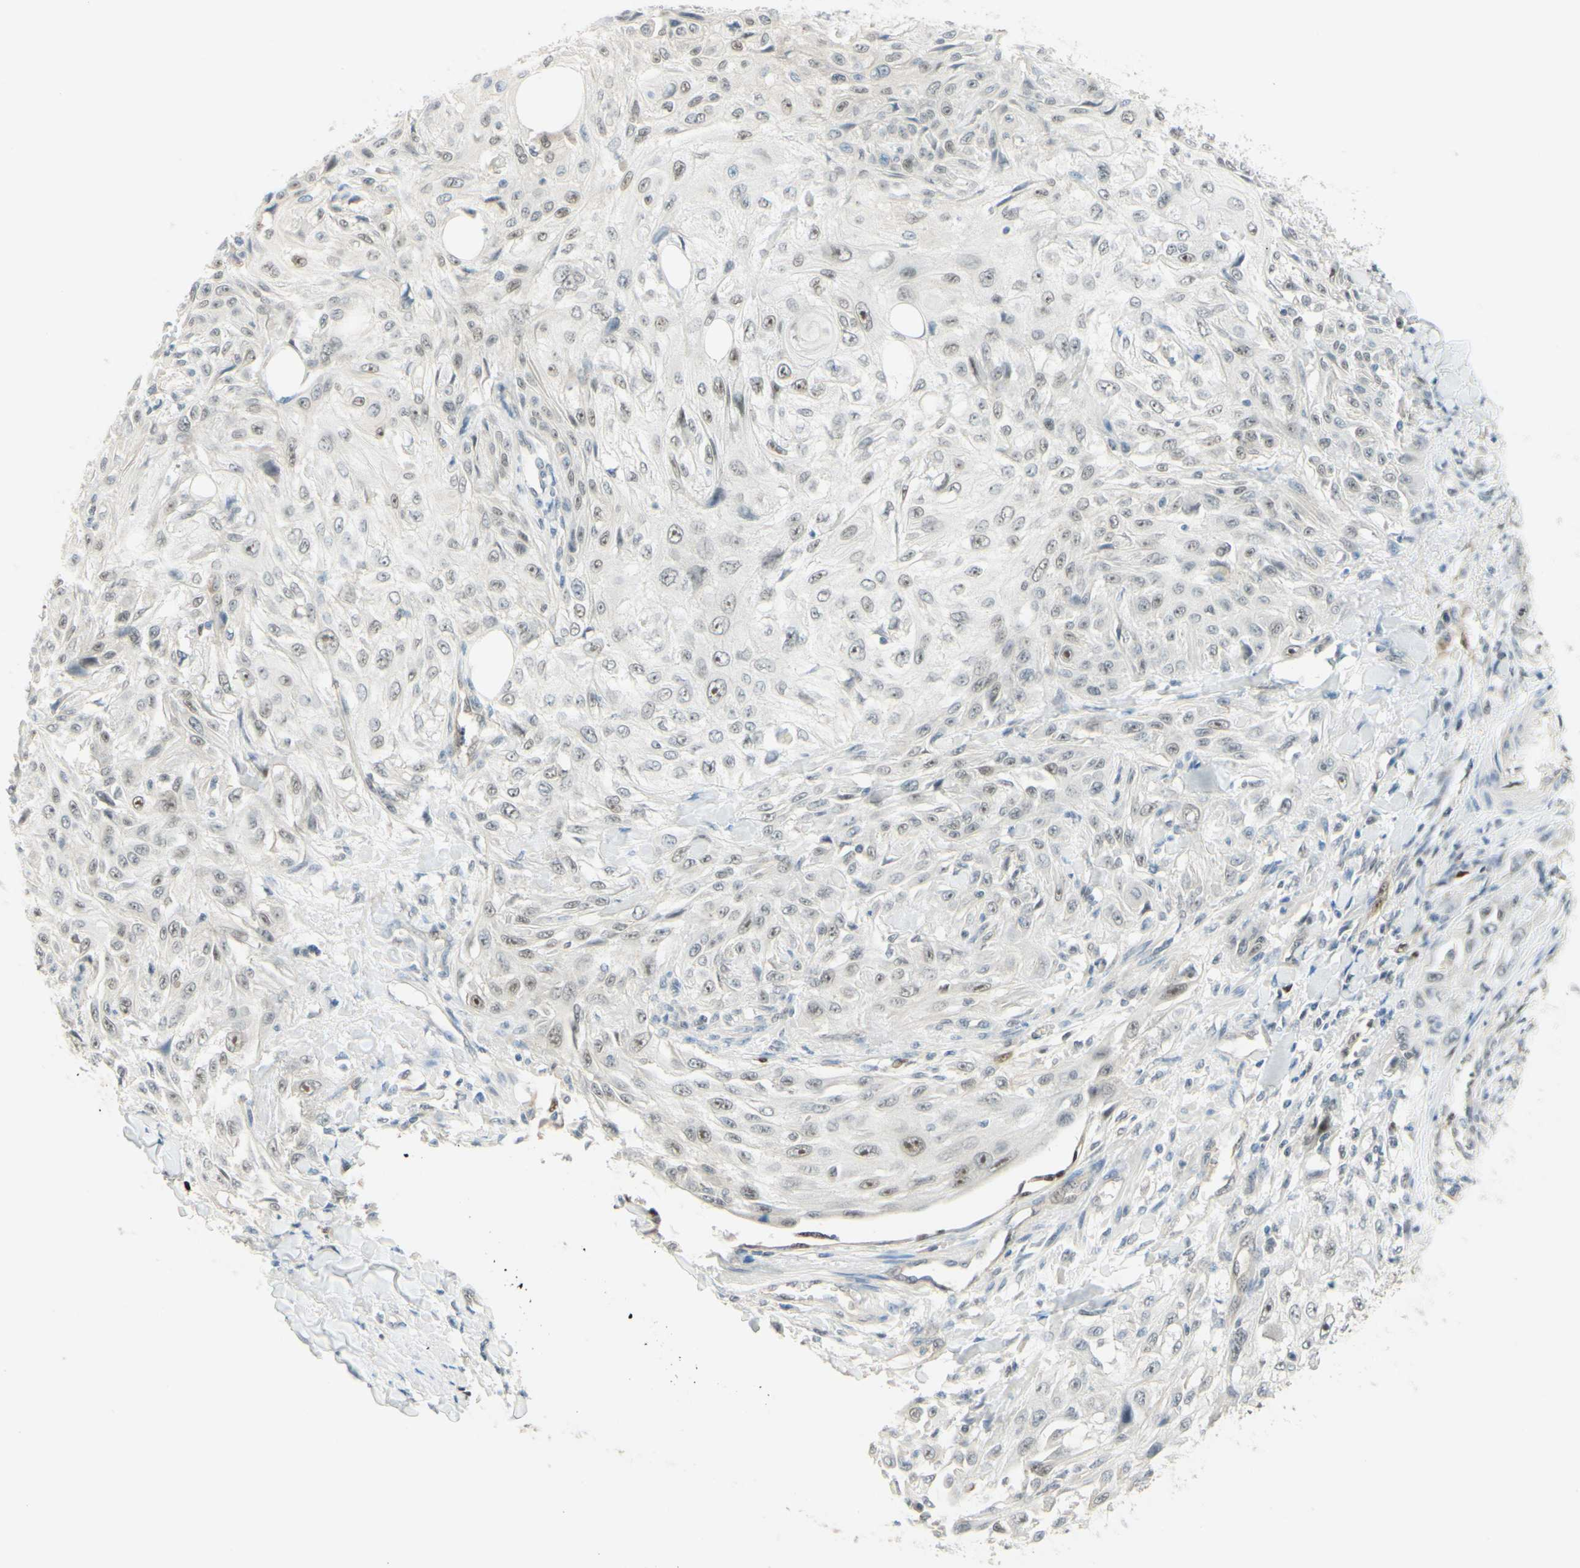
{"staining": {"intensity": "weak", "quantity": "25%-75%", "location": "nuclear"}, "tissue": "skin cancer", "cell_type": "Tumor cells", "image_type": "cancer", "snomed": [{"axis": "morphology", "description": "Squamous cell carcinoma, NOS"}, {"axis": "topography", "description": "Skin"}], "caption": "Tumor cells reveal low levels of weak nuclear positivity in about 25%-75% of cells in skin cancer (squamous cell carcinoma). (DAB IHC with brightfield microscopy, high magnification).", "gene": "POLB", "patient": {"sex": "male", "age": 75}}